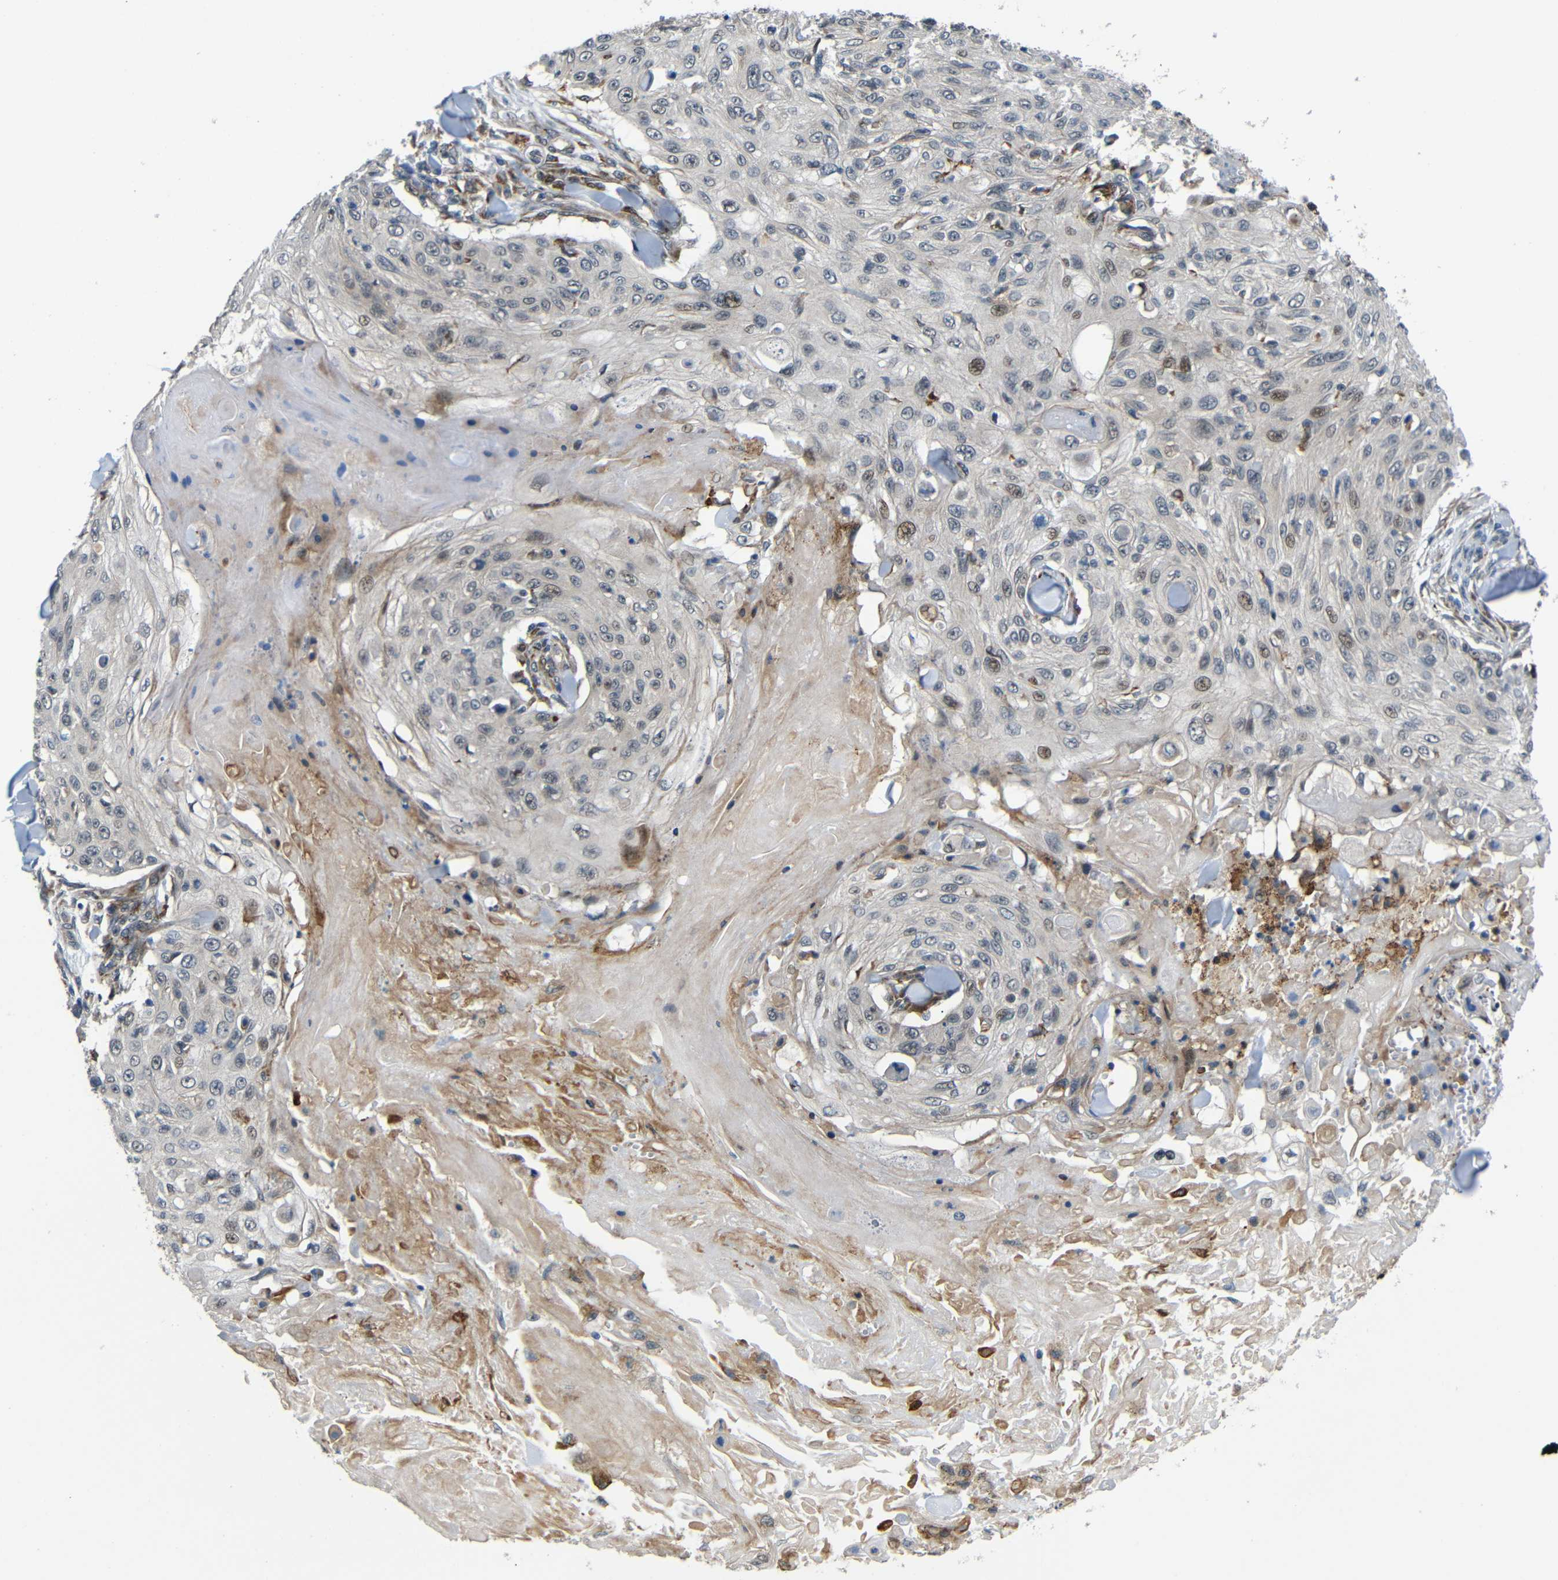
{"staining": {"intensity": "weak", "quantity": "<25%", "location": "nuclear"}, "tissue": "skin cancer", "cell_type": "Tumor cells", "image_type": "cancer", "snomed": [{"axis": "morphology", "description": "Squamous cell carcinoma, NOS"}, {"axis": "topography", "description": "Skin"}], "caption": "Tumor cells show no significant protein expression in skin cancer.", "gene": "SYDE1", "patient": {"sex": "male", "age": 86}}